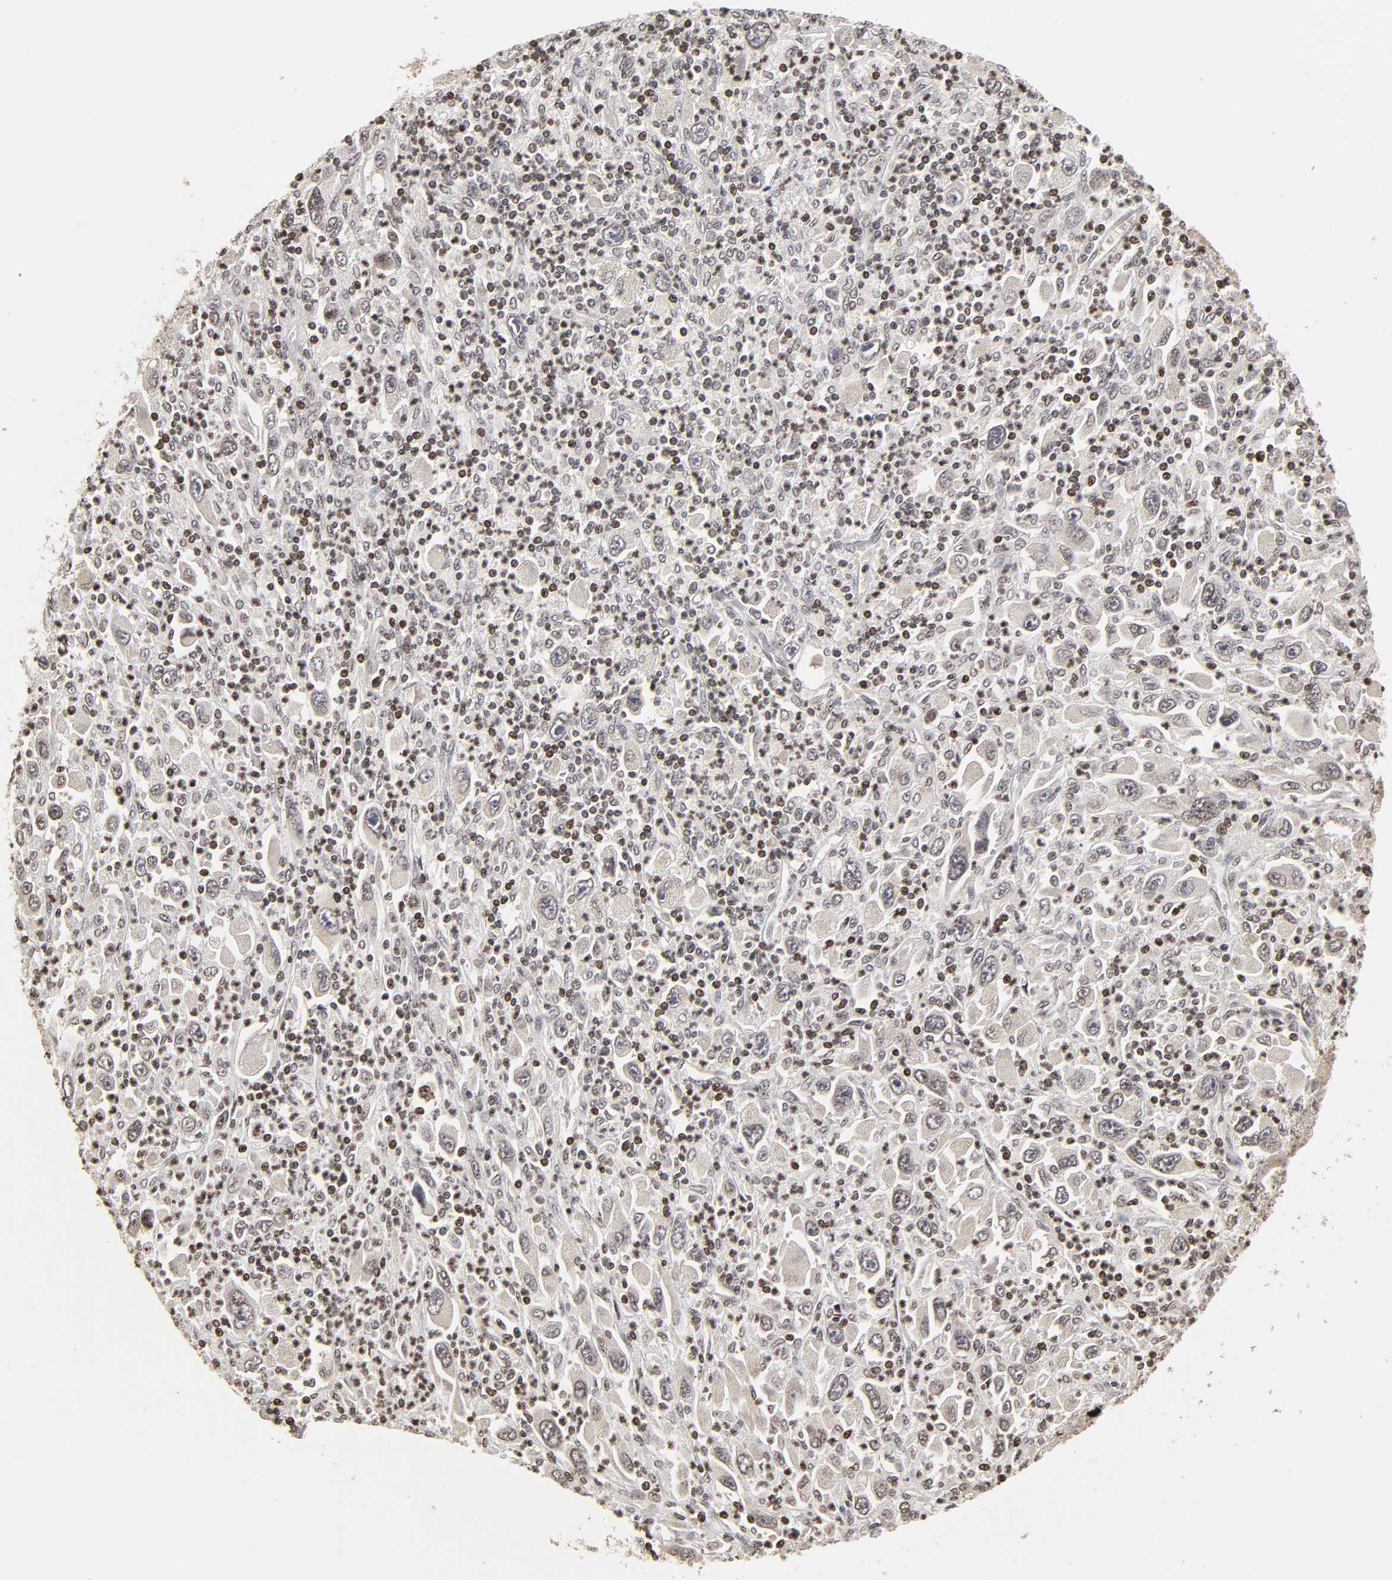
{"staining": {"intensity": "negative", "quantity": "none", "location": "none"}, "tissue": "melanoma", "cell_type": "Tumor cells", "image_type": "cancer", "snomed": [{"axis": "morphology", "description": "Malignant melanoma, Metastatic site"}, {"axis": "topography", "description": "Skin"}], "caption": "Immunohistochemistry photomicrograph of neoplastic tissue: malignant melanoma (metastatic site) stained with DAB (3,3'-diaminobenzidine) demonstrates no significant protein expression in tumor cells.", "gene": "ZNF473", "patient": {"sex": "female", "age": 56}}